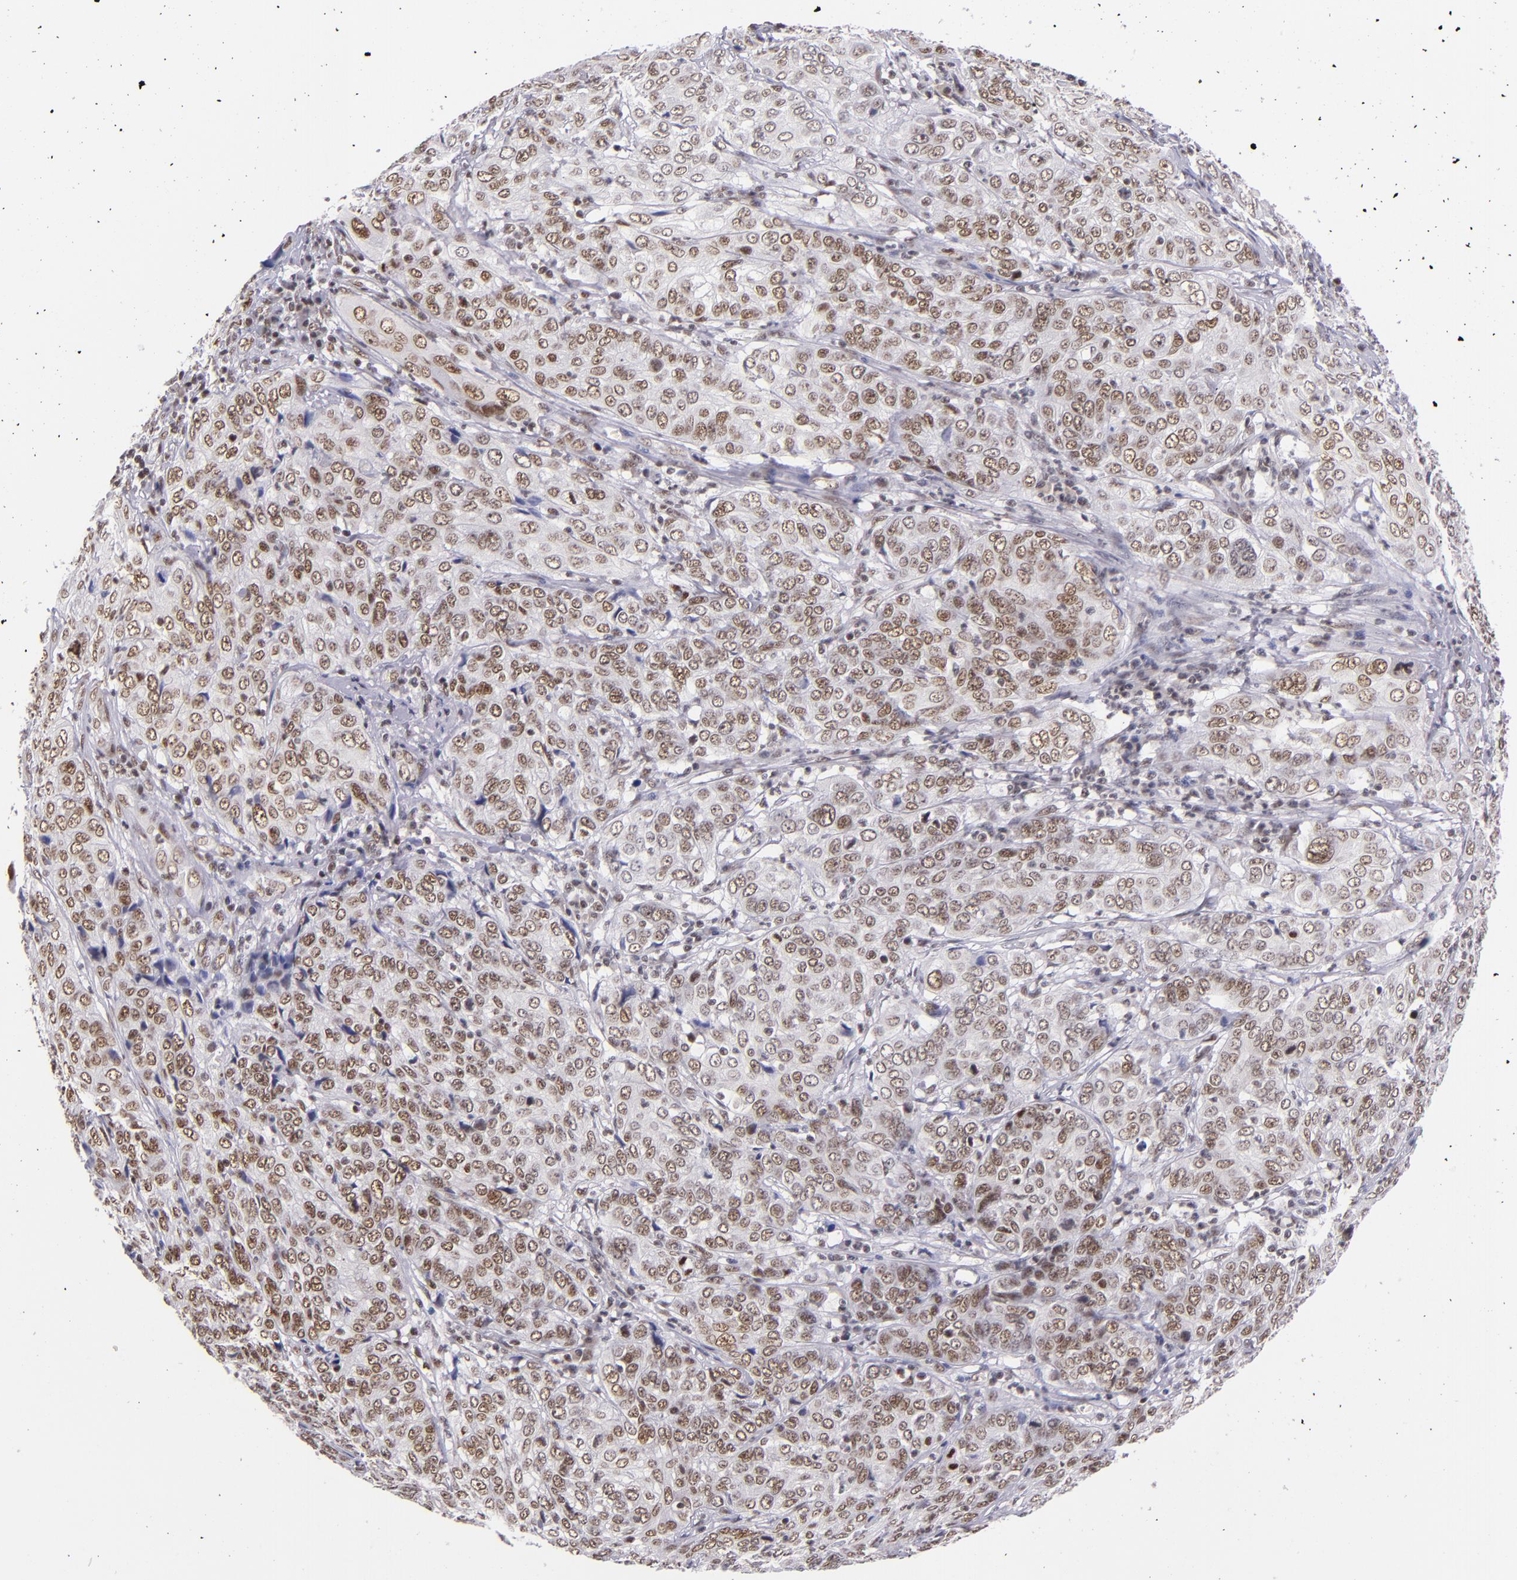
{"staining": {"intensity": "moderate", "quantity": ">75%", "location": "nuclear"}, "tissue": "cervical cancer", "cell_type": "Tumor cells", "image_type": "cancer", "snomed": [{"axis": "morphology", "description": "Squamous cell carcinoma, NOS"}, {"axis": "topography", "description": "Cervix"}], "caption": "This is an image of immunohistochemistry staining of cervical cancer (squamous cell carcinoma), which shows moderate expression in the nuclear of tumor cells.", "gene": "ZNF148", "patient": {"sex": "female", "age": 38}}